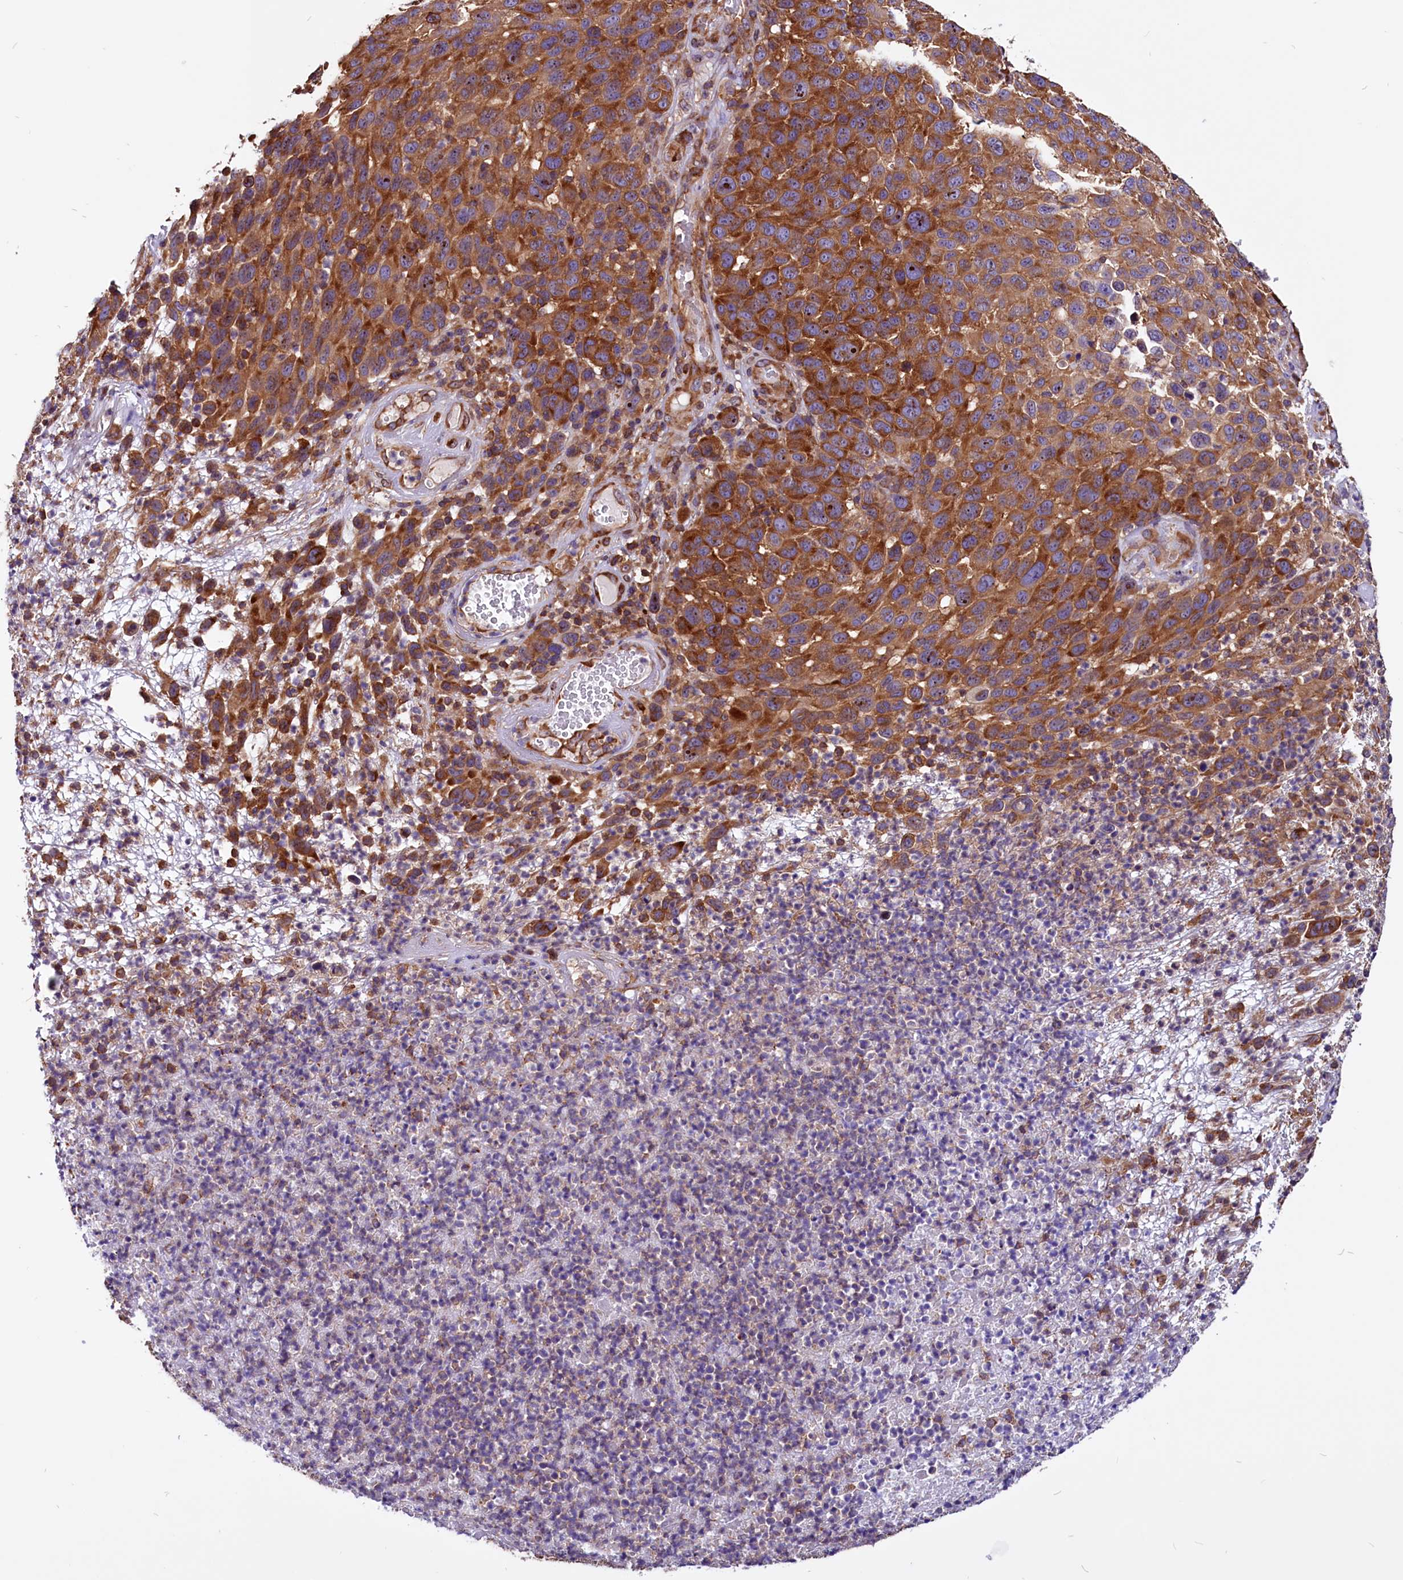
{"staining": {"intensity": "strong", "quantity": ">75%", "location": "cytoplasmic/membranous"}, "tissue": "melanoma", "cell_type": "Tumor cells", "image_type": "cancer", "snomed": [{"axis": "morphology", "description": "Malignant melanoma, NOS"}, {"axis": "topography", "description": "Skin"}], "caption": "Immunohistochemistry of human melanoma demonstrates high levels of strong cytoplasmic/membranous expression in about >75% of tumor cells. (Stains: DAB (3,3'-diaminobenzidine) in brown, nuclei in blue, Microscopy: brightfield microscopy at high magnification).", "gene": "EIF3G", "patient": {"sex": "male", "age": 49}}